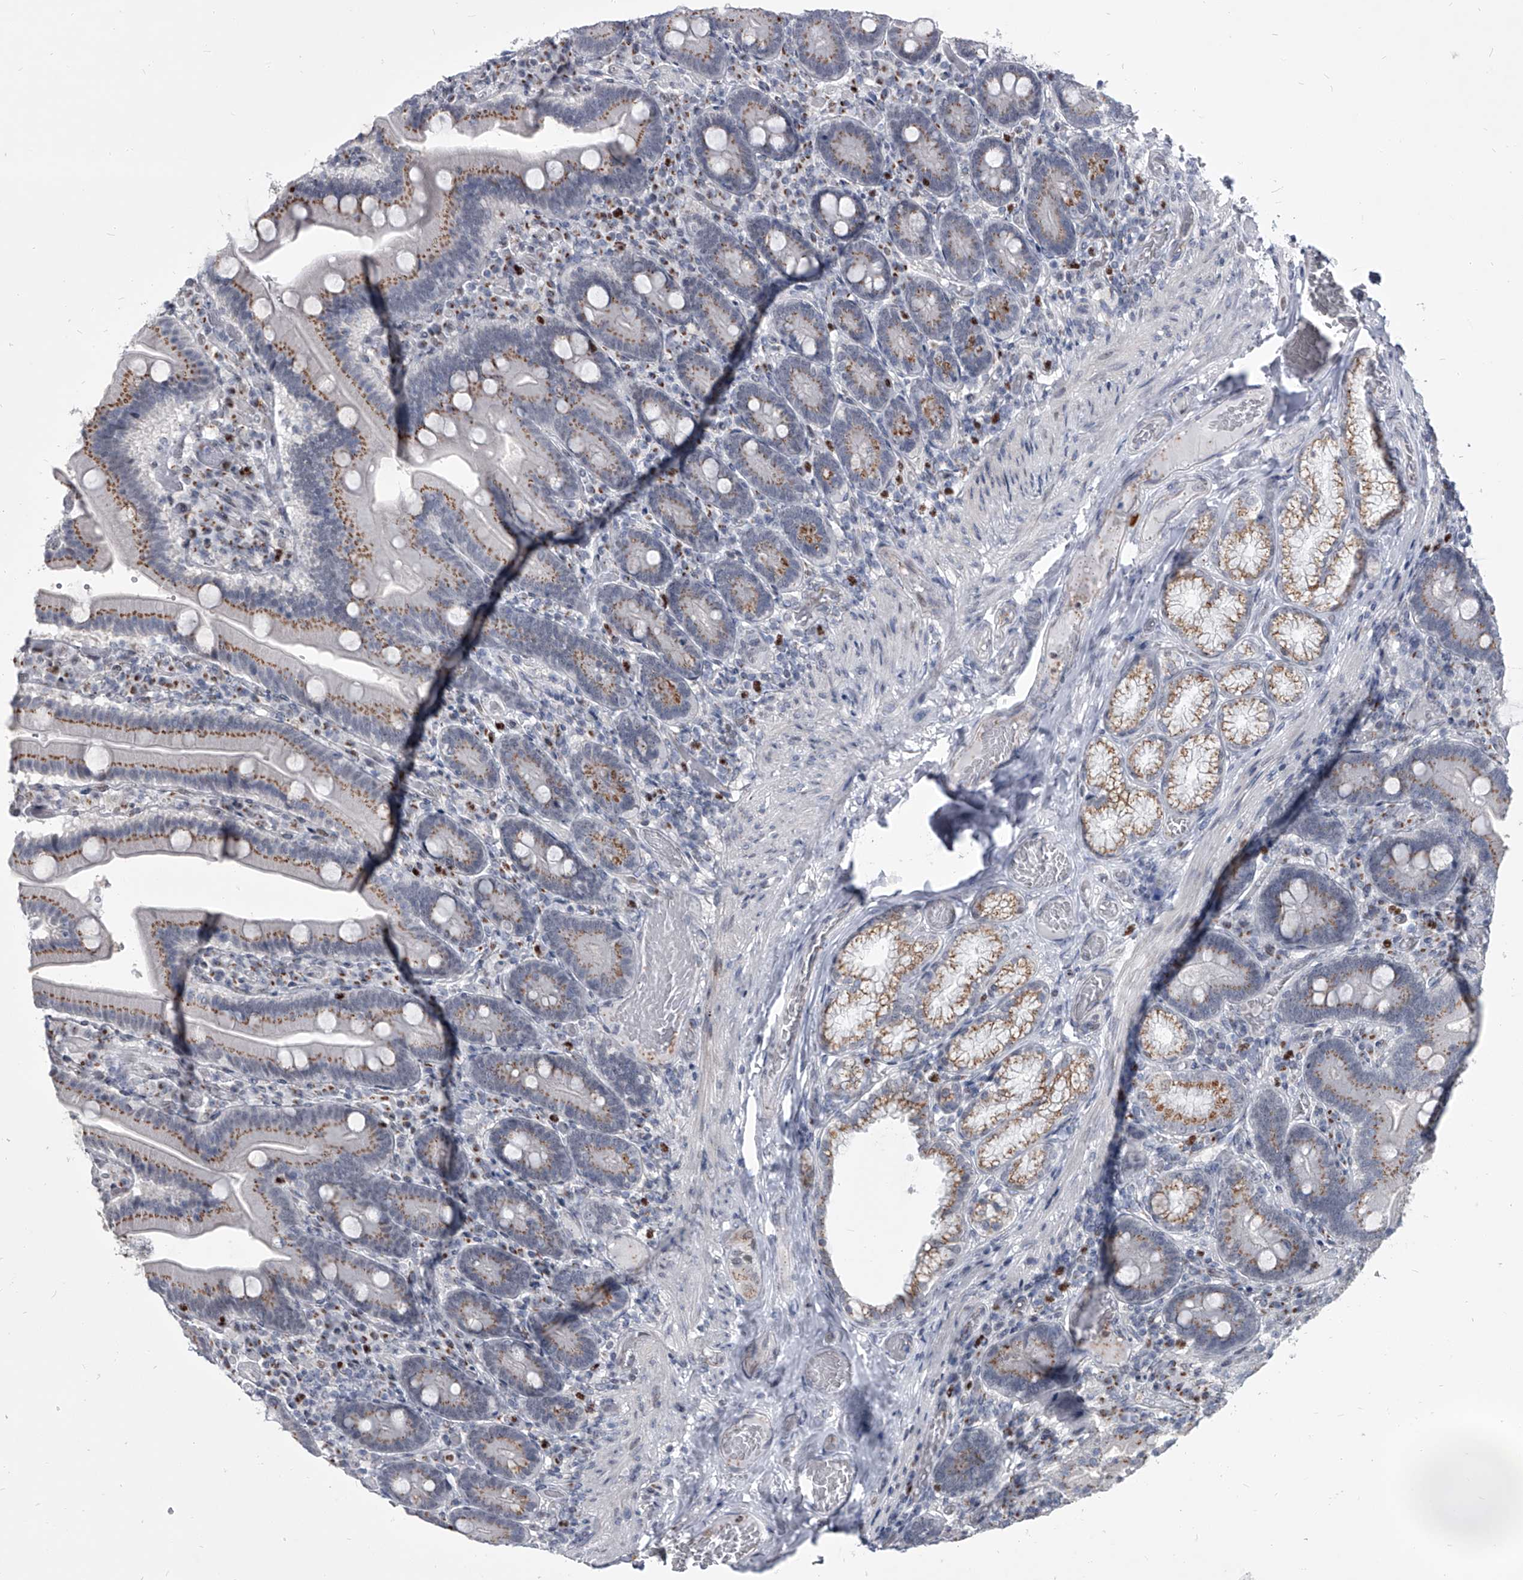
{"staining": {"intensity": "moderate", "quantity": ">75%", "location": "cytoplasmic/membranous"}, "tissue": "duodenum", "cell_type": "Glandular cells", "image_type": "normal", "snomed": [{"axis": "morphology", "description": "Normal tissue, NOS"}, {"axis": "topography", "description": "Duodenum"}], "caption": "An immunohistochemistry (IHC) image of unremarkable tissue is shown. Protein staining in brown shows moderate cytoplasmic/membranous positivity in duodenum within glandular cells. (DAB = brown stain, brightfield microscopy at high magnification).", "gene": "EVA1C", "patient": {"sex": "female", "age": 62}}